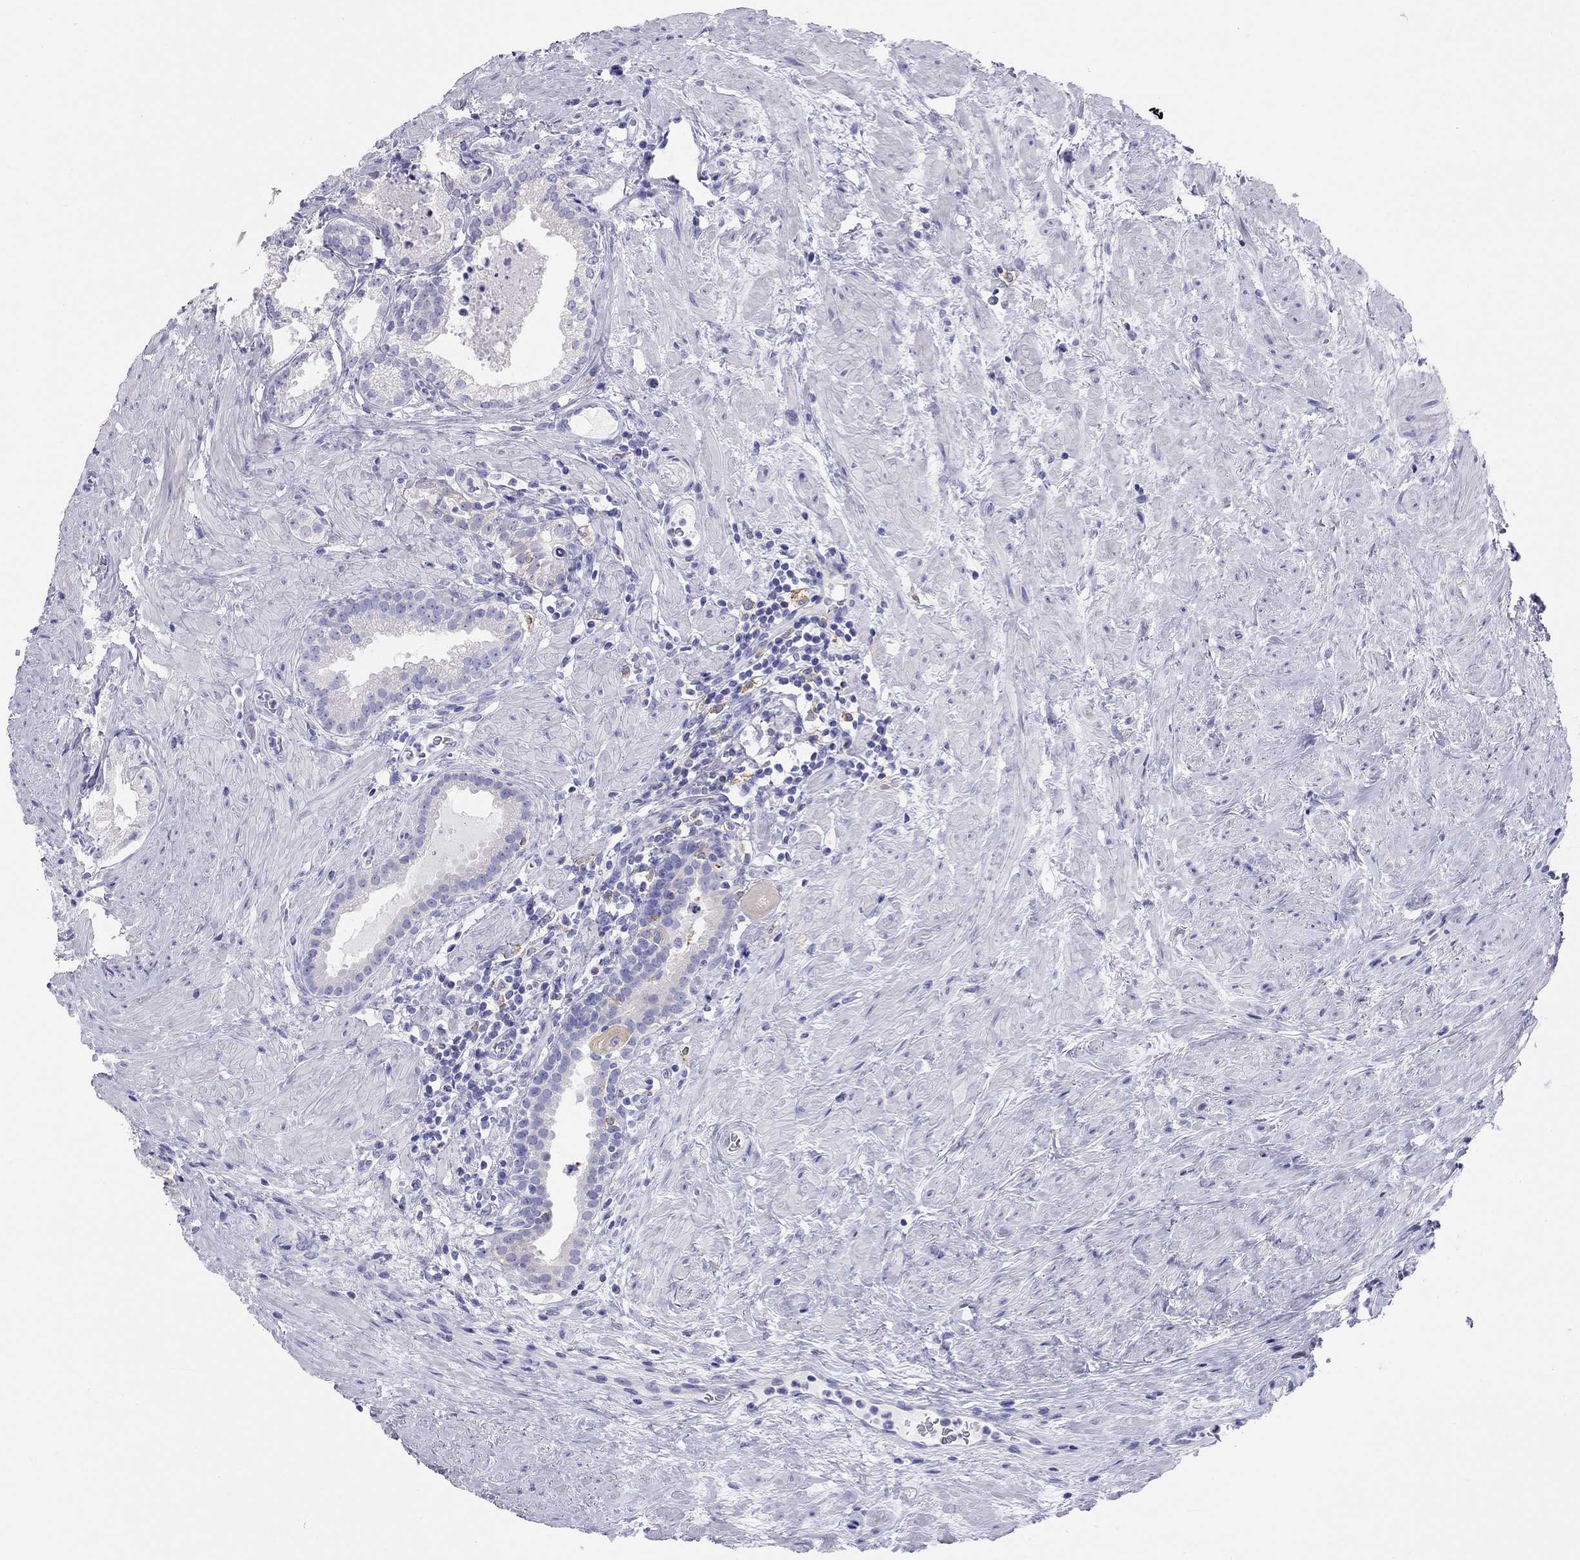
{"staining": {"intensity": "negative", "quantity": "none", "location": "none"}, "tissue": "prostate cancer", "cell_type": "Tumor cells", "image_type": "cancer", "snomed": [{"axis": "morphology", "description": "Adenocarcinoma, NOS"}, {"axis": "morphology", "description": "Adenocarcinoma, High grade"}, {"axis": "topography", "description": "Prostate"}], "caption": "Immunohistochemistry (IHC) image of adenocarcinoma (prostate) stained for a protein (brown), which exhibits no expression in tumor cells.", "gene": "HLA-DQB2", "patient": {"sex": "male", "age": 64}}